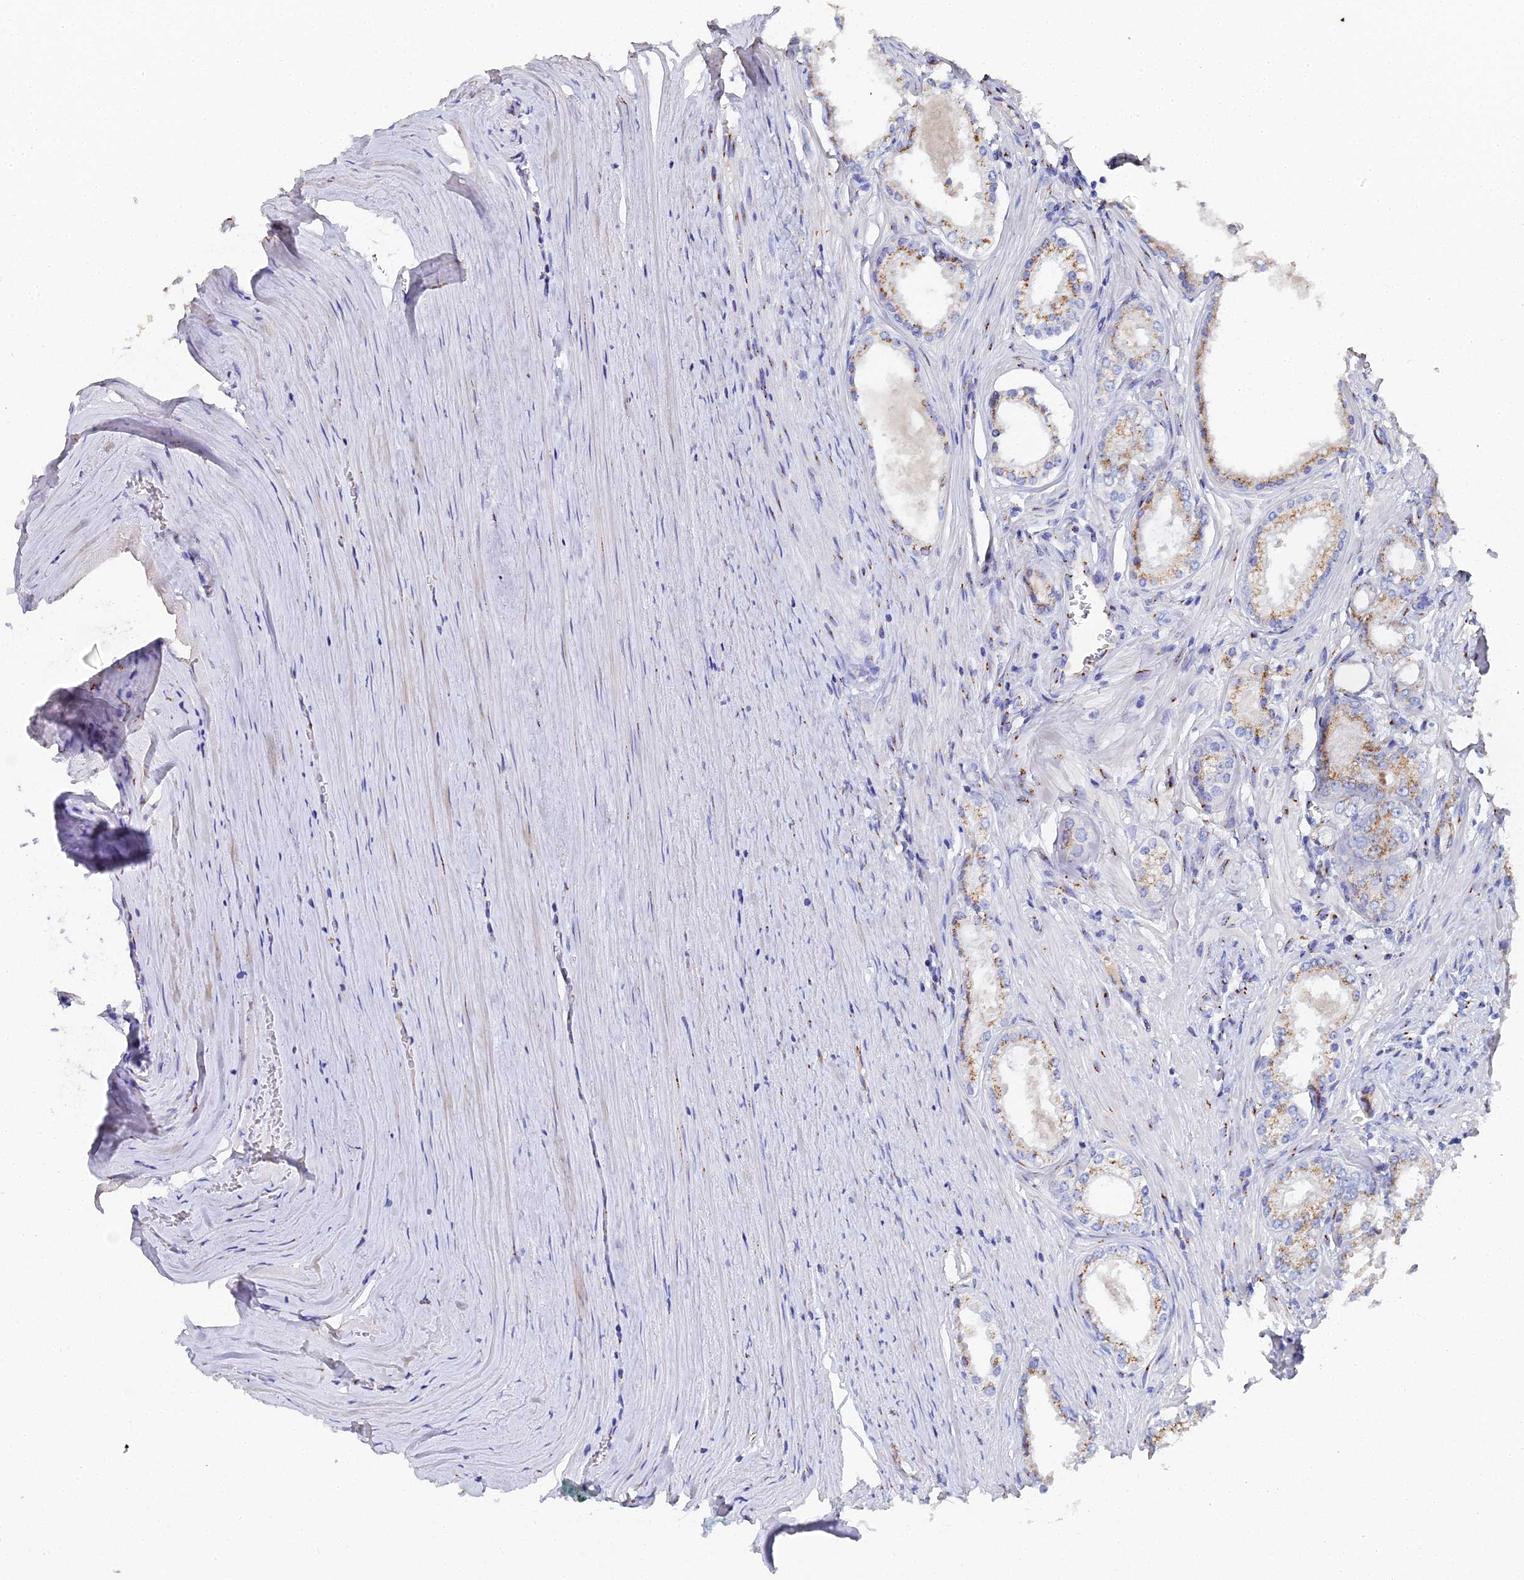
{"staining": {"intensity": "strong", "quantity": "25%-75%", "location": "cytoplasmic/membranous"}, "tissue": "prostate cancer", "cell_type": "Tumor cells", "image_type": "cancer", "snomed": [{"axis": "morphology", "description": "Adenocarcinoma, High grade"}, {"axis": "topography", "description": "Prostate"}], "caption": "Immunohistochemistry (IHC) micrograph of human high-grade adenocarcinoma (prostate) stained for a protein (brown), which demonstrates high levels of strong cytoplasmic/membranous expression in about 25%-75% of tumor cells.", "gene": "ENSG00000268674", "patient": {"sex": "male", "age": 68}}